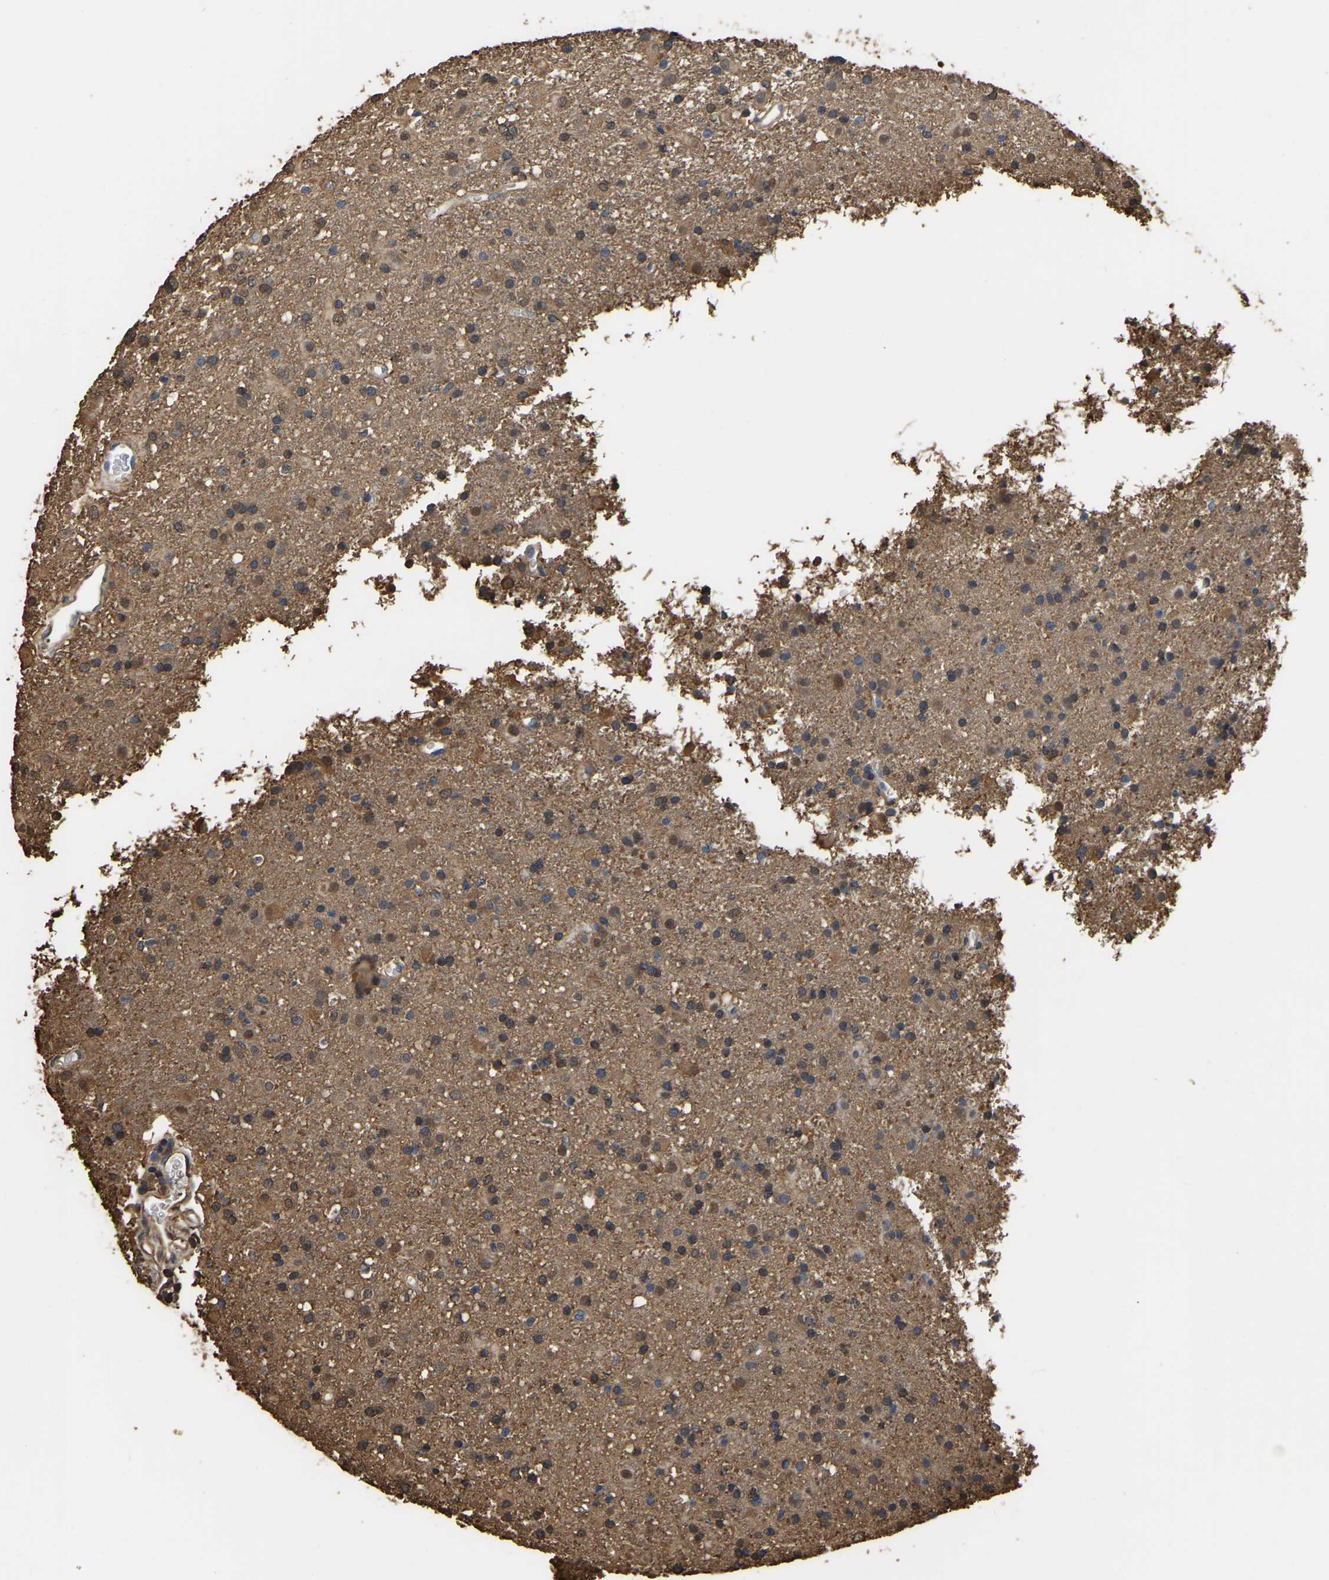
{"staining": {"intensity": "moderate", "quantity": ">75%", "location": "cytoplasmic/membranous"}, "tissue": "glioma", "cell_type": "Tumor cells", "image_type": "cancer", "snomed": [{"axis": "morphology", "description": "Glioma, malignant, Low grade"}, {"axis": "topography", "description": "Brain"}], "caption": "An image of glioma stained for a protein exhibits moderate cytoplasmic/membranous brown staining in tumor cells.", "gene": "LDHB", "patient": {"sex": "male", "age": 65}}